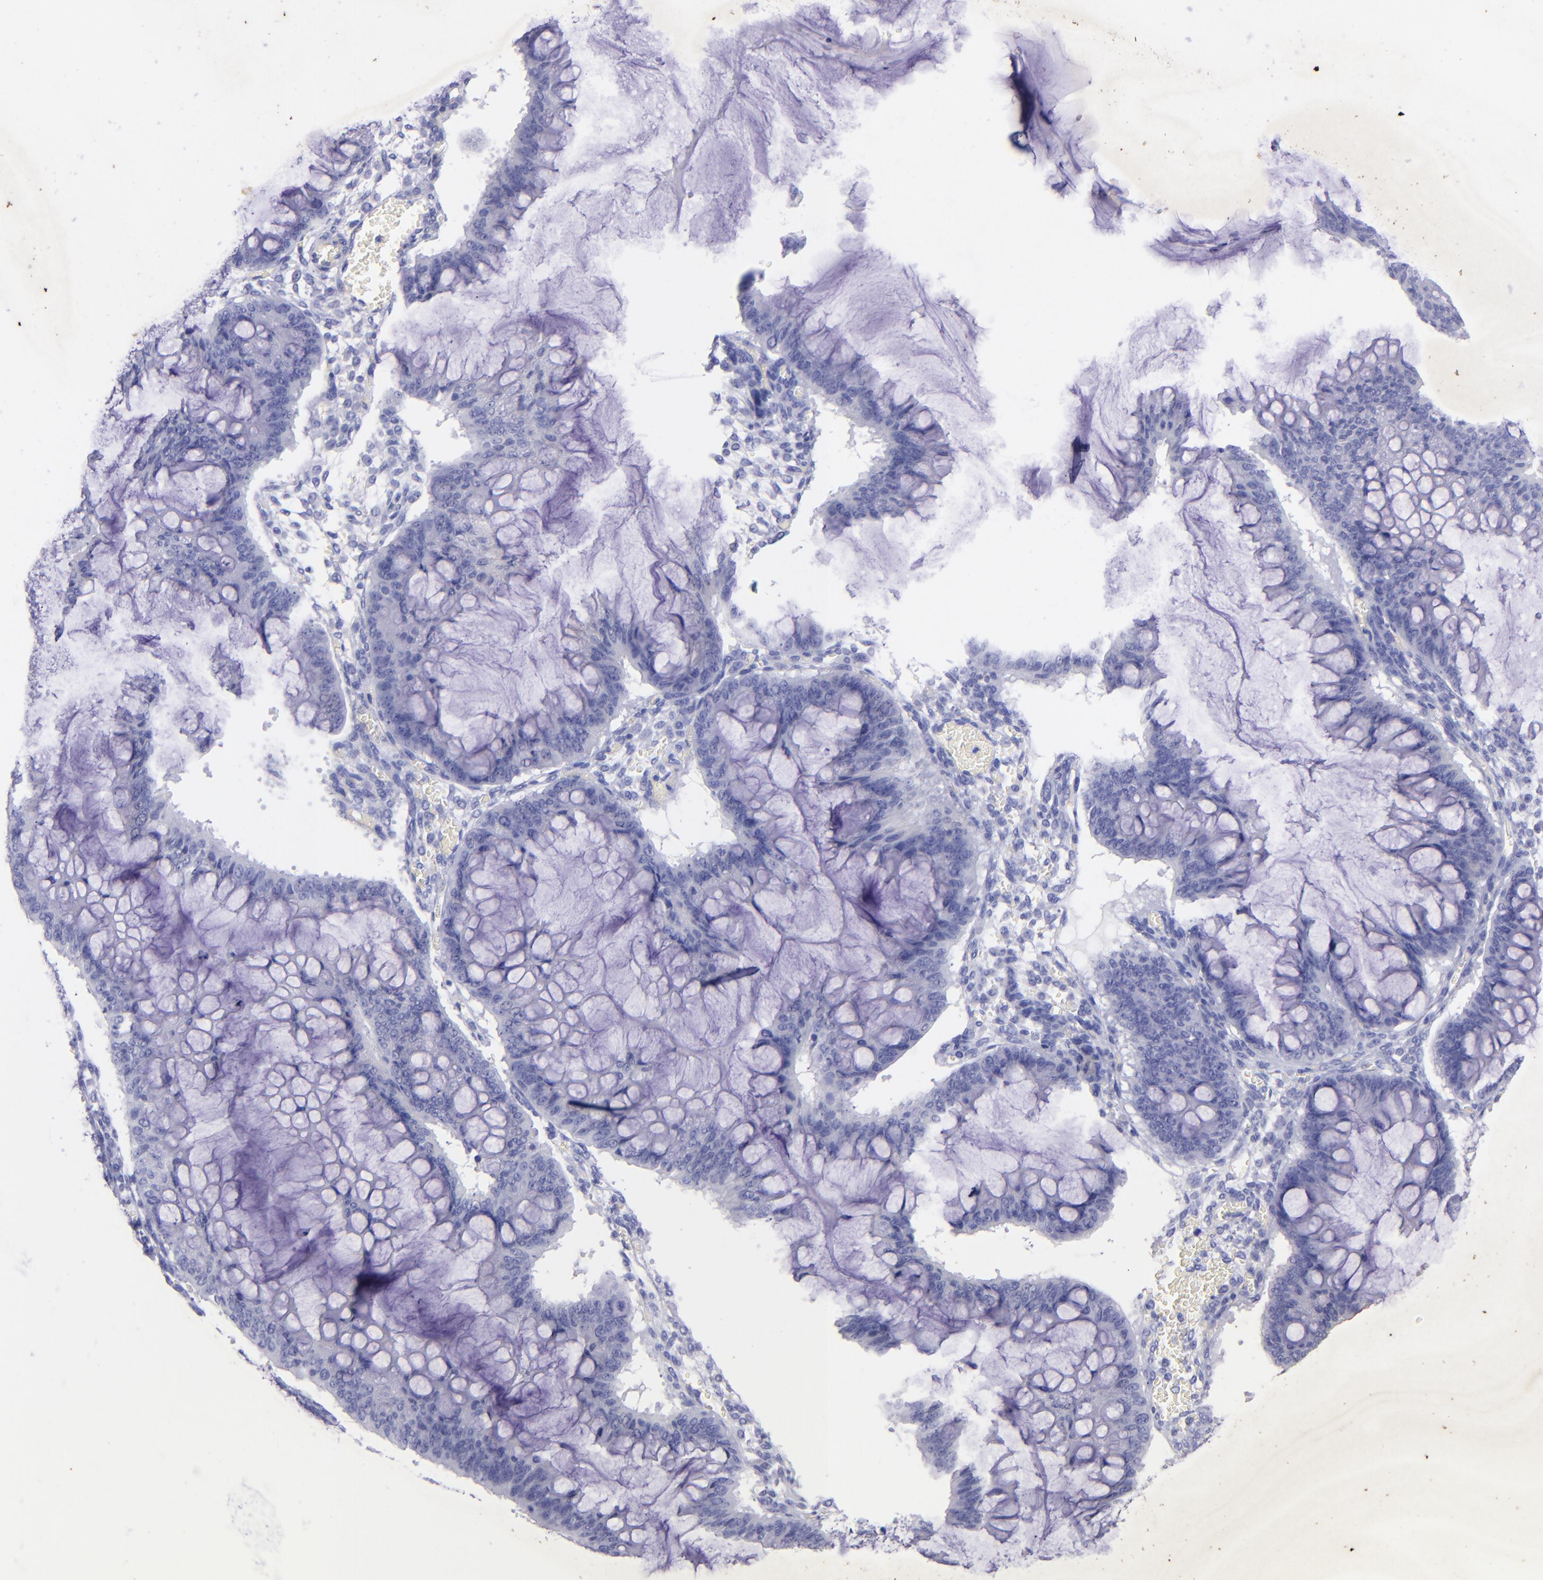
{"staining": {"intensity": "negative", "quantity": "none", "location": "none"}, "tissue": "ovarian cancer", "cell_type": "Tumor cells", "image_type": "cancer", "snomed": [{"axis": "morphology", "description": "Cystadenocarcinoma, mucinous, NOS"}, {"axis": "topography", "description": "Ovary"}], "caption": "Mucinous cystadenocarcinoma (ovarian) was stained to show a protein in brown. There is no significant staining in tumor cells.", "gene": "UCHL1", "patient": {"sex": "female", "age": 73}}